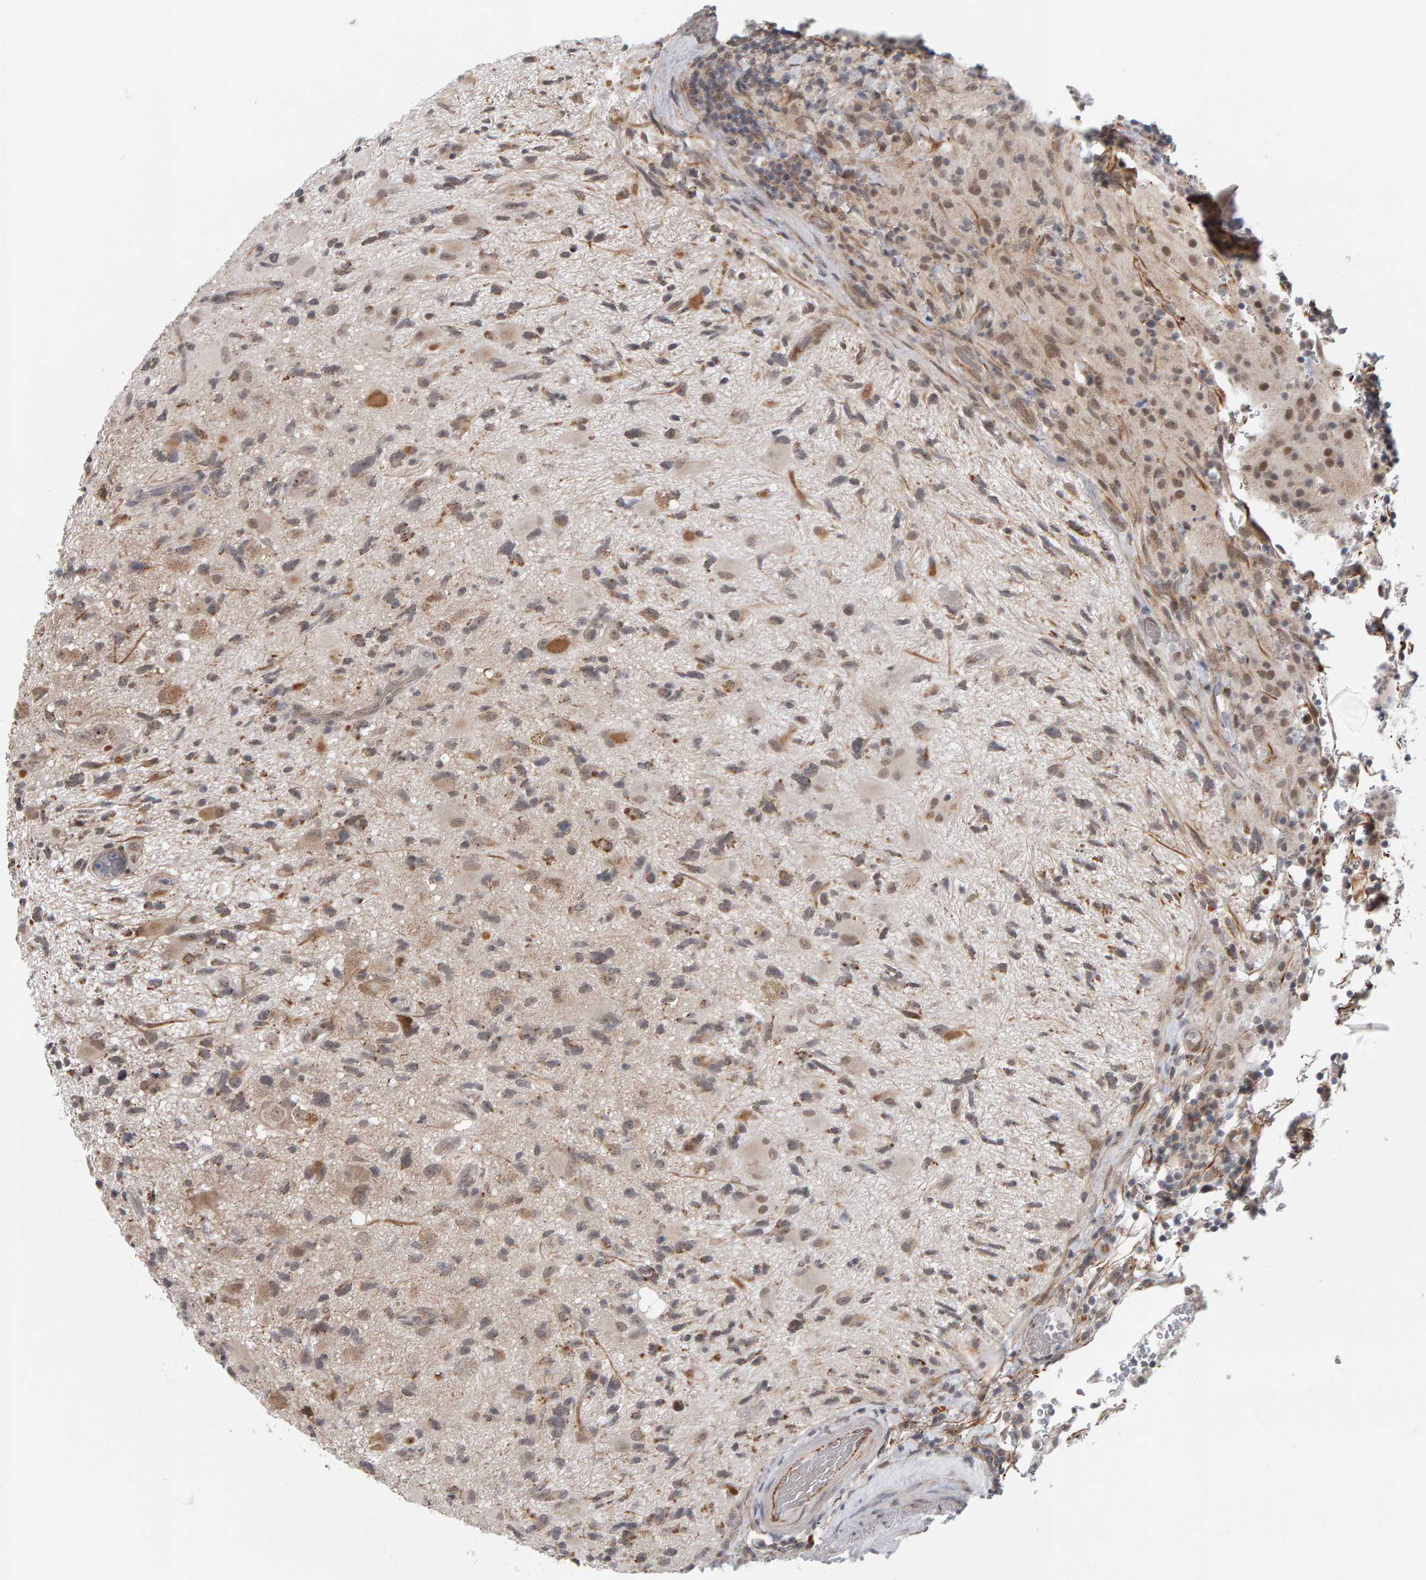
{"staining": {"intensity": "weak", "quantity": "25%-75%", "location": "cytoplasmic/membranous"}, "tissue": "glioma", "cell_type": "Tumor cells", "image_type": "cancer", "snomed": [{"axis": "morphology", "description": "Glioma, malignant, High grade"}, {"axis": "topography", "description": "Brain"}], "caption": "An IHC photomicrograph of tumor tissue is shown. Protein staining in brown shows weak cytoplasmic/membranous positivity in glioma within tumor cells.", "gene": "DAP3", "patient": {"sex": "male", "age": 33}}